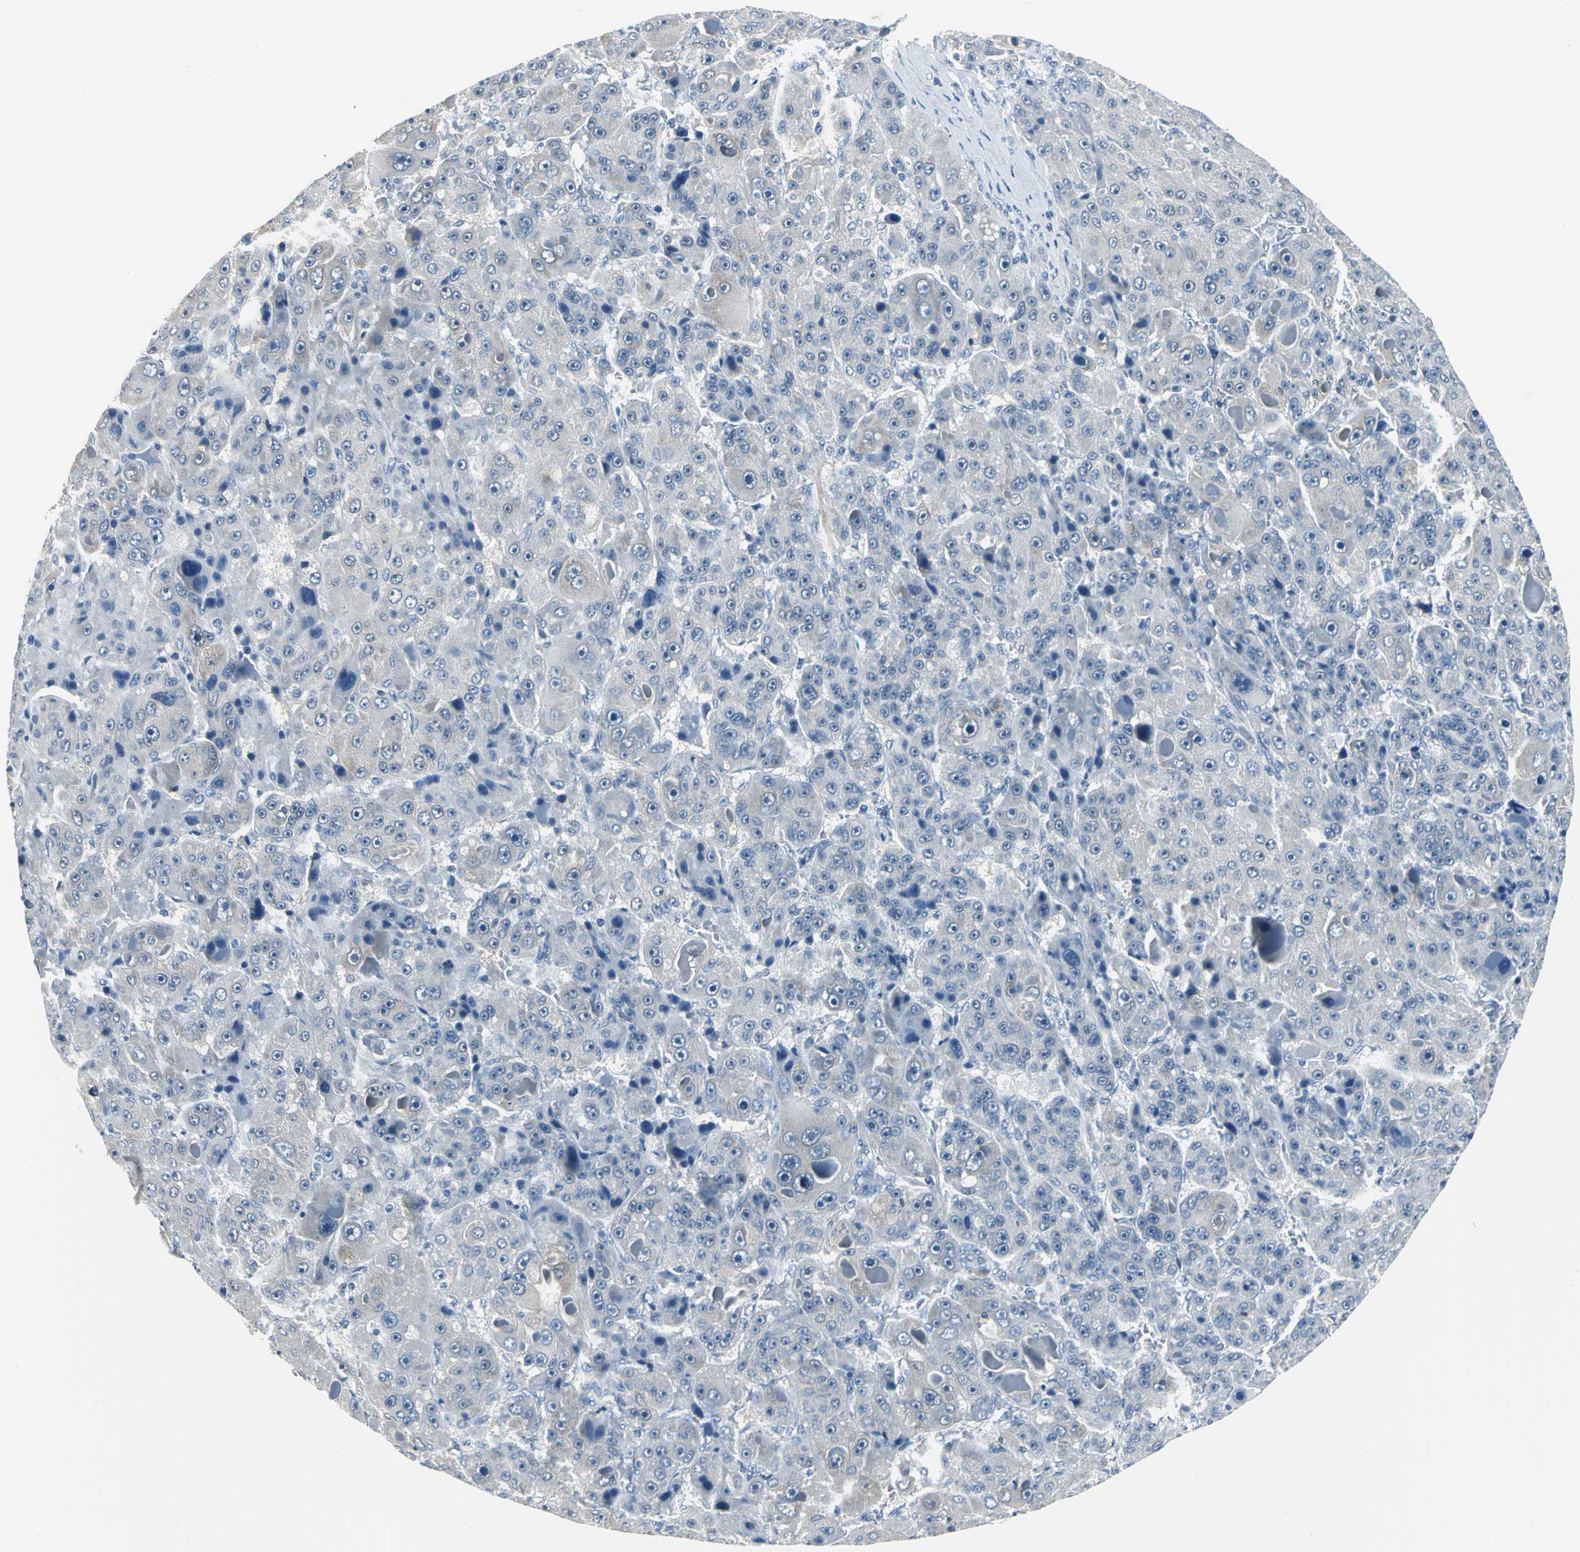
{"staining": {"intensity": "weak", "quantity": "<25%", "location": "cytoplasmic/membranous"}, "tissue": "liver cancer", "cell_type": "Tumor cells", "image_type": "cancer", "snomed": [{"axis": "morphology", "description": "Carcinoma, Hepatocellular, NOS"}, {"axis": "topography", "description": "Liver"}], "caption": "The micrograph shows no staining of tumor cells in liver cancer.", "gene": "ZNF415", "patient": {"sex": "male", "age": 76}}